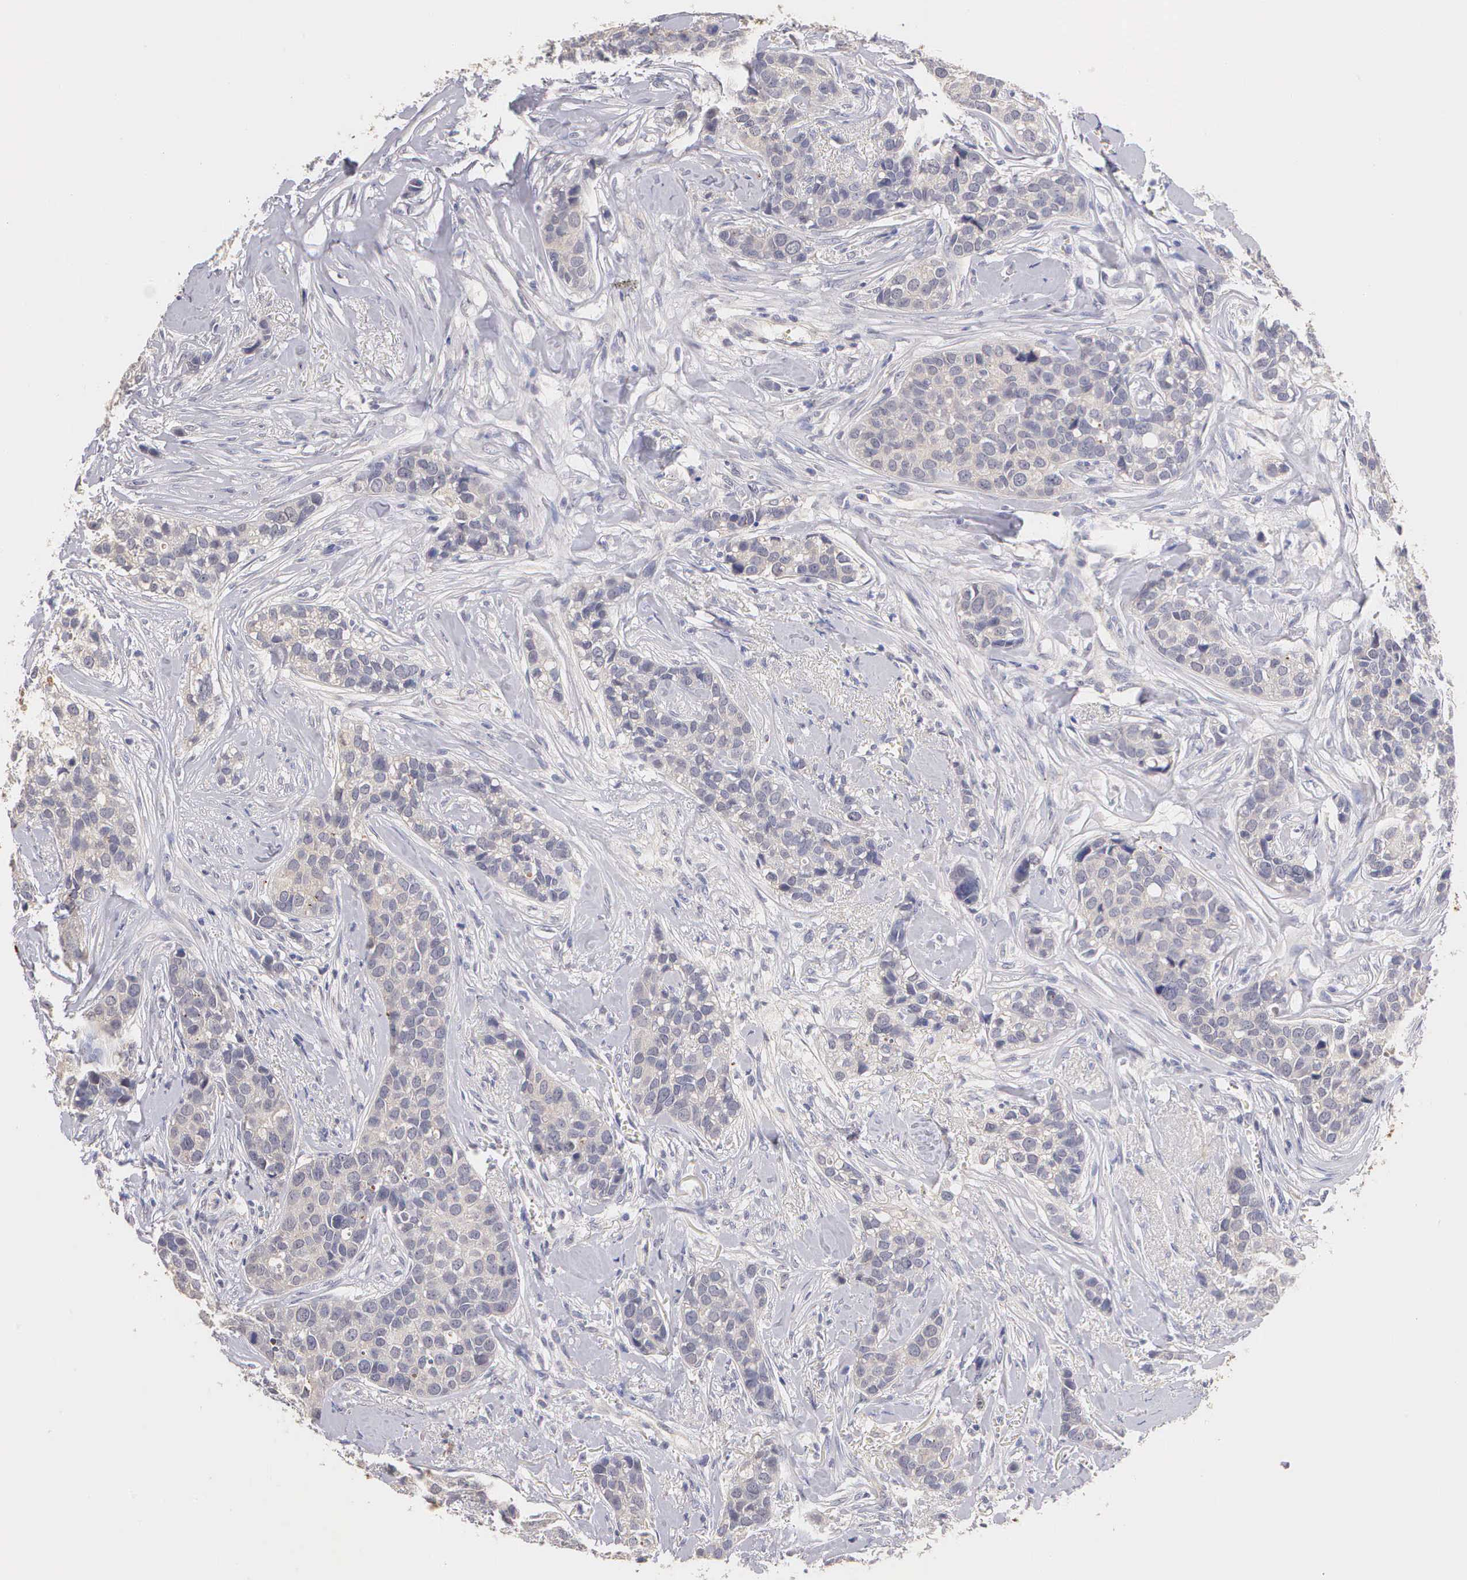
{"staining": {"intensity": "negative", "quantity": "none", "location": "none"}, "tissue": "breast cancer", "cell_type": "Tumor cells", "image_type": "cancer", "snomed": [{"axis": "morphology", "description": "Duct carcinoma"}, {"axis": "topography", "description": "Breast"}], "caption": "Immunohistochemical staining of human breast cancer reveals no significant expression in tumor cells.", "gene": "ESR1", "patient": {"sex": "female", "age": 91}}